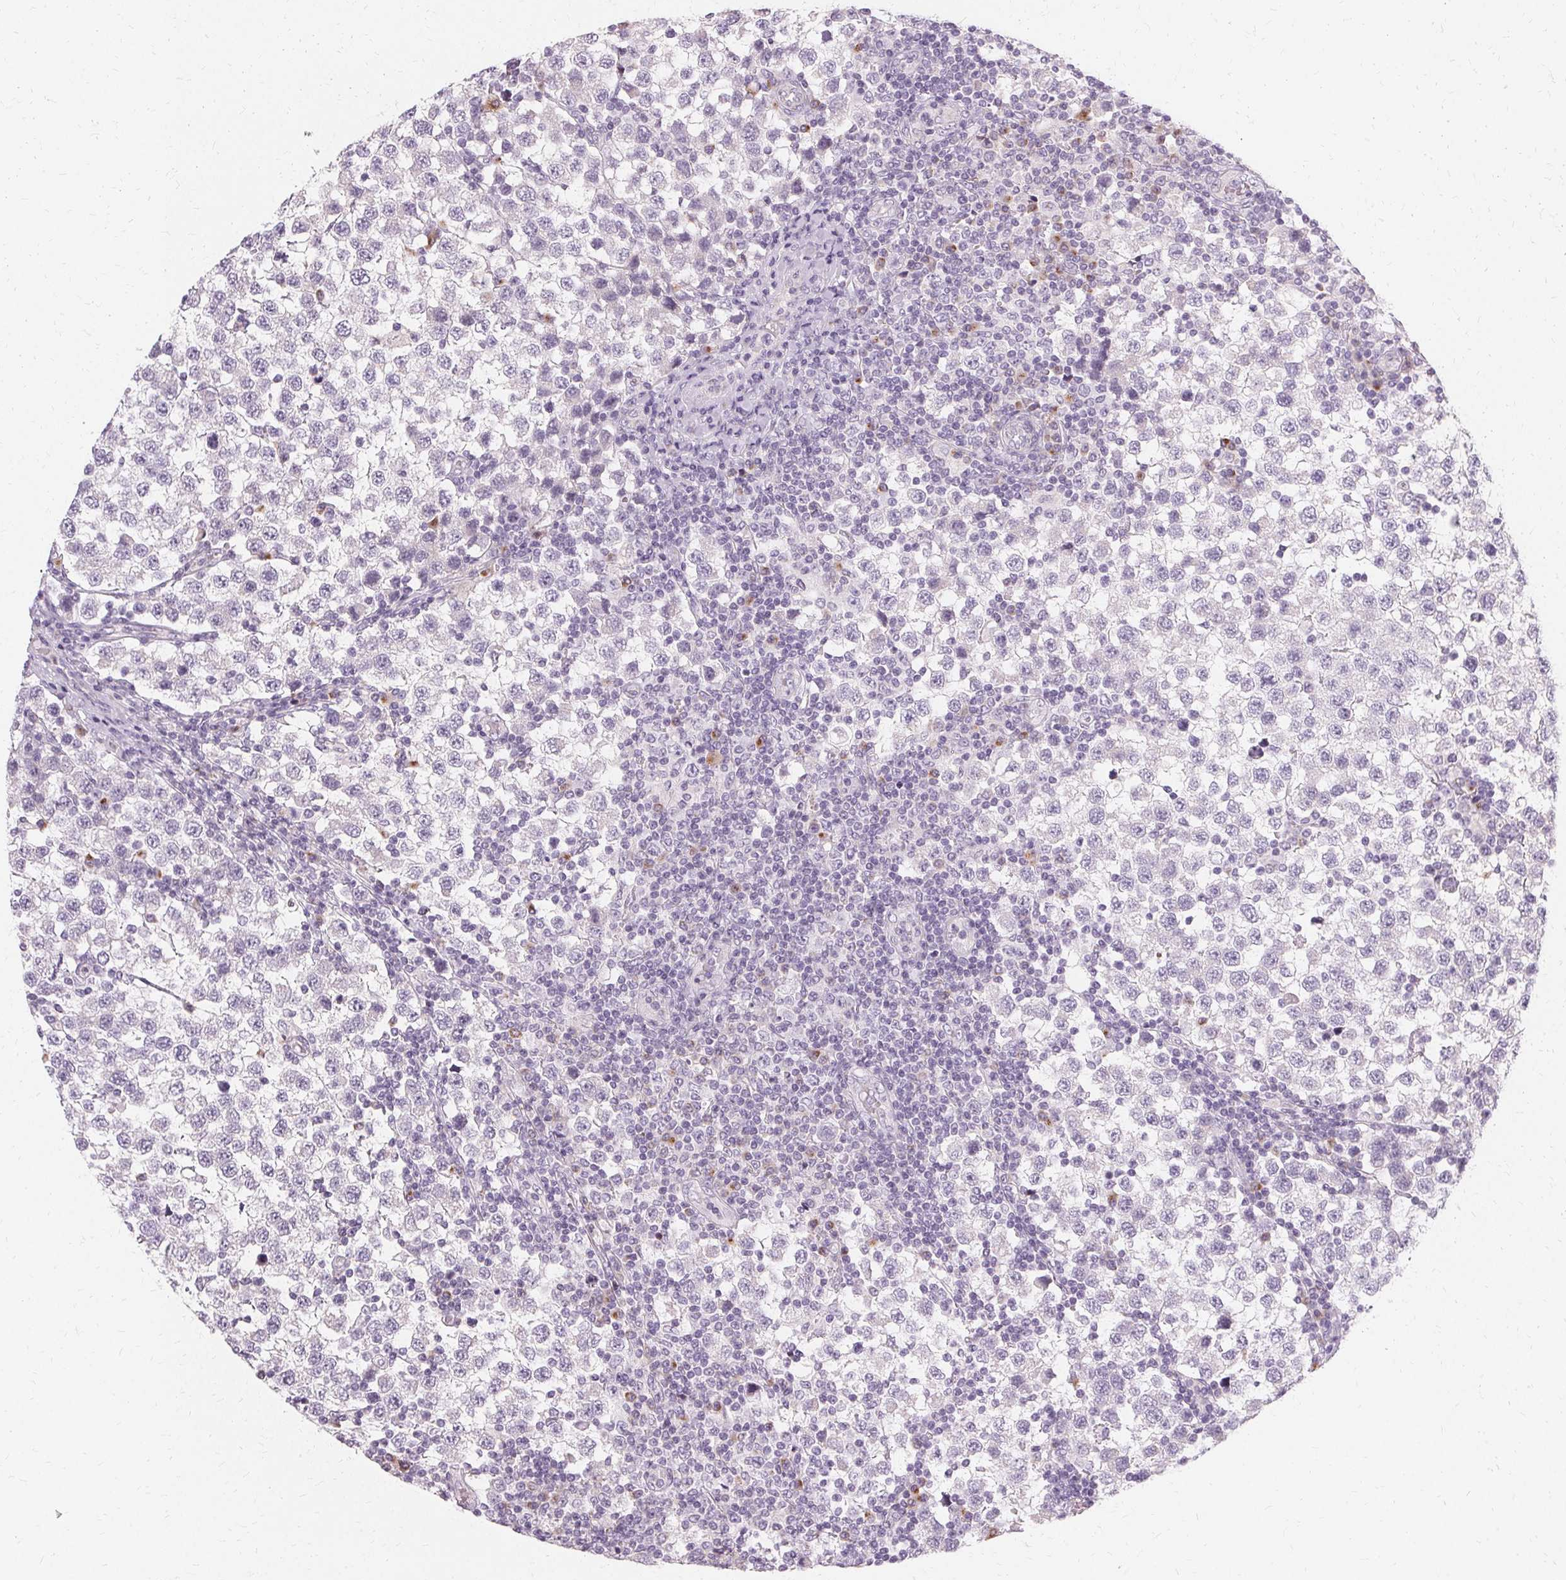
{"staining": {"intensity": "negative", "quantity": "none", "location": "none"}, "tissue": "testis cancer", "cell_type": "Tumor cells", "image_type": "cancer", "snomed": [{"axis": "morphology", "description": "Seminoma, NOS"}, {"axis": "topography", "description": "Testis"}], "caption": "Immunohistochemistry (IHC) micrograph of seminoma (testis) stained for a protein (brown), which demonstrates no positivity in tumor cells.", "gene": "FCRL3", "patient": {"sex": "male", "age": 34}}